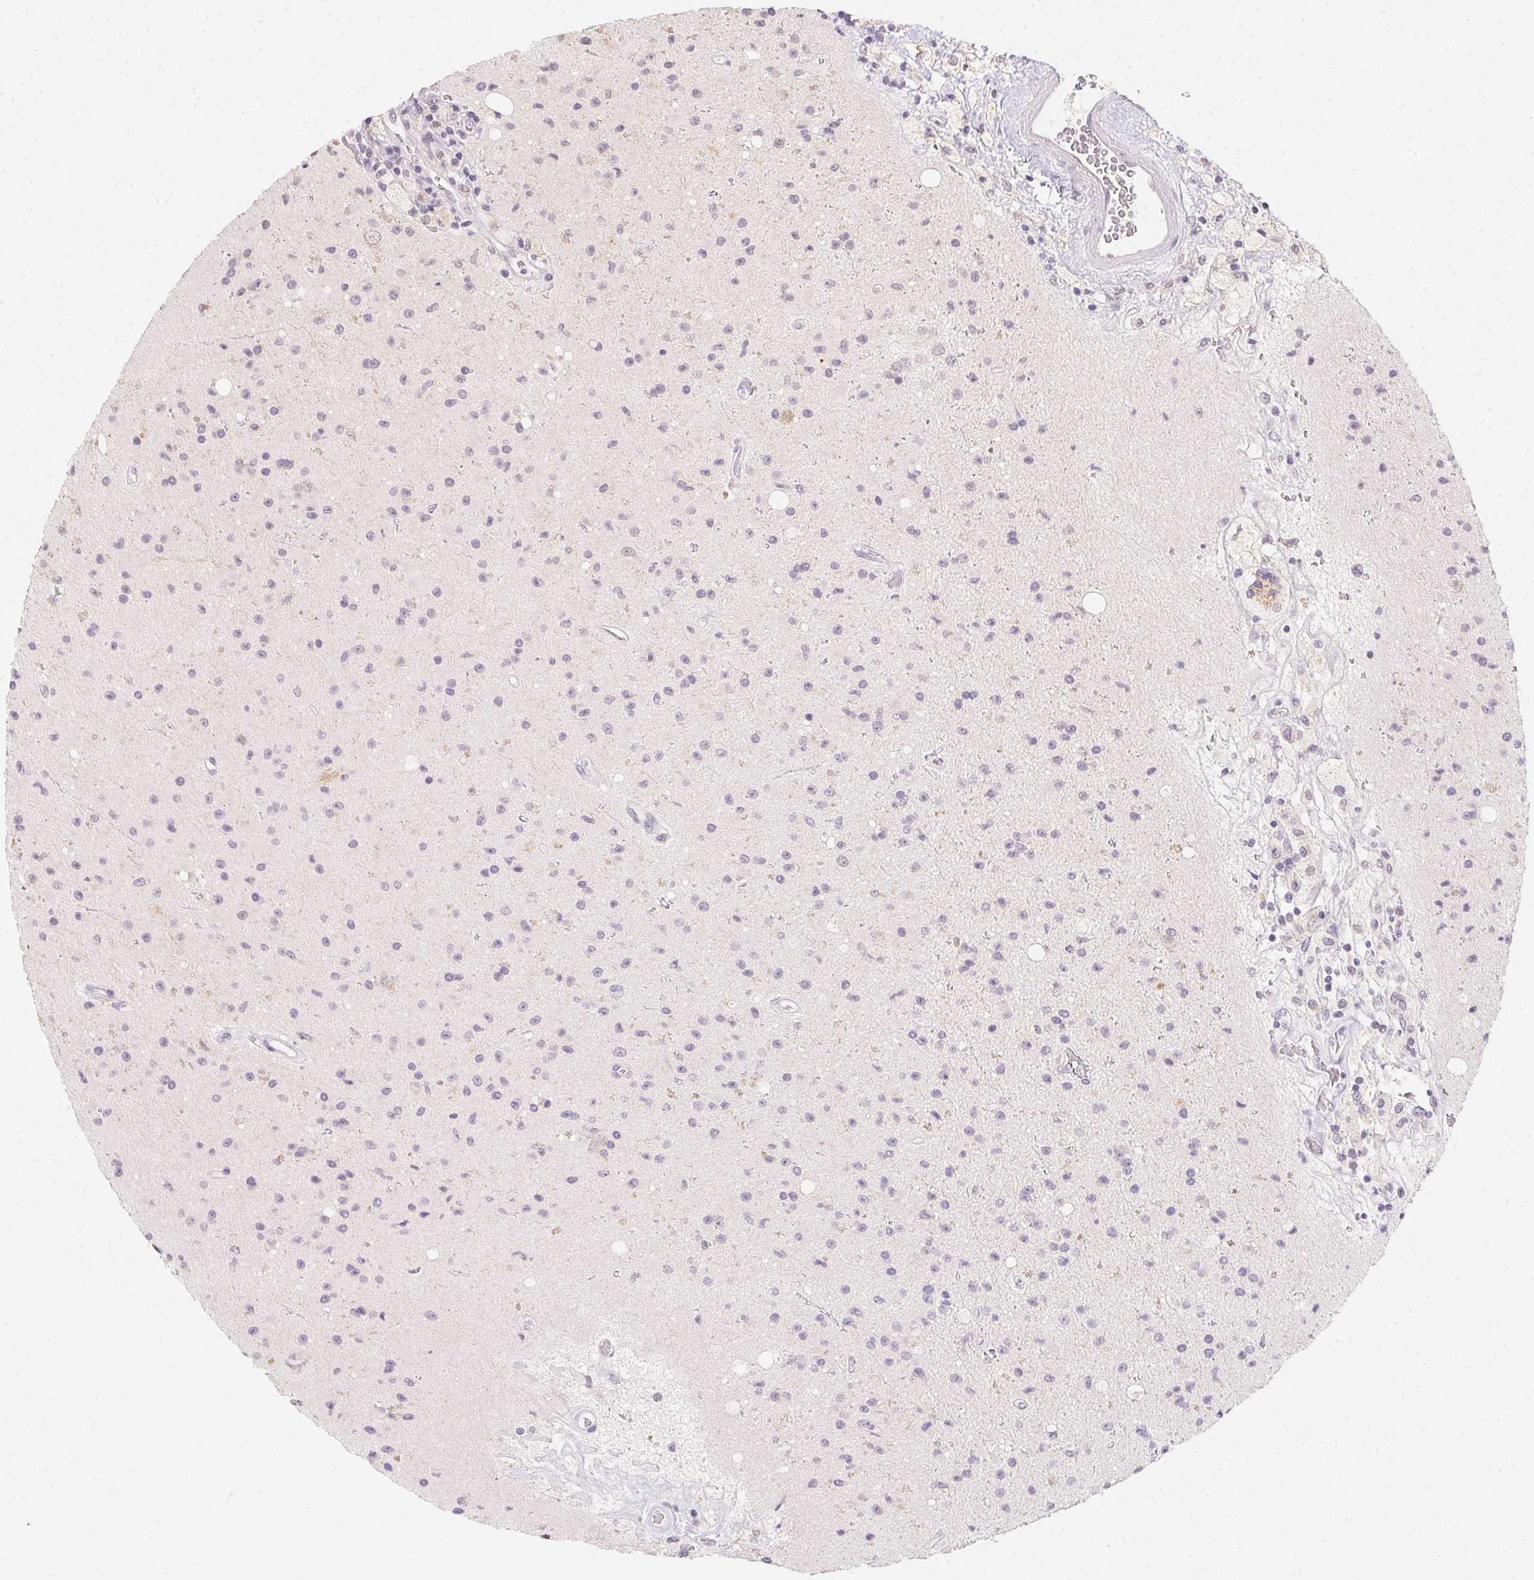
{"staining": {"intensity": "negative", "quantity": "none", "location": "none"}, "tissue": "glioma", "cell_type": "Tumor cells", "image_type": "cancer", "snomed": [{"axis": "morphology", "description": "Glioma, malignant, High grade"}, {"axis": "topography", "description": "Brain"}], "caption": "High power microscopy histopathology image of an immunohistochemistry image of malignant glioma (high-grade), revealing no significant staining in tumor cells.", "gene": "SLC6A18", "patient": {"sex": "male", "age": 36}}